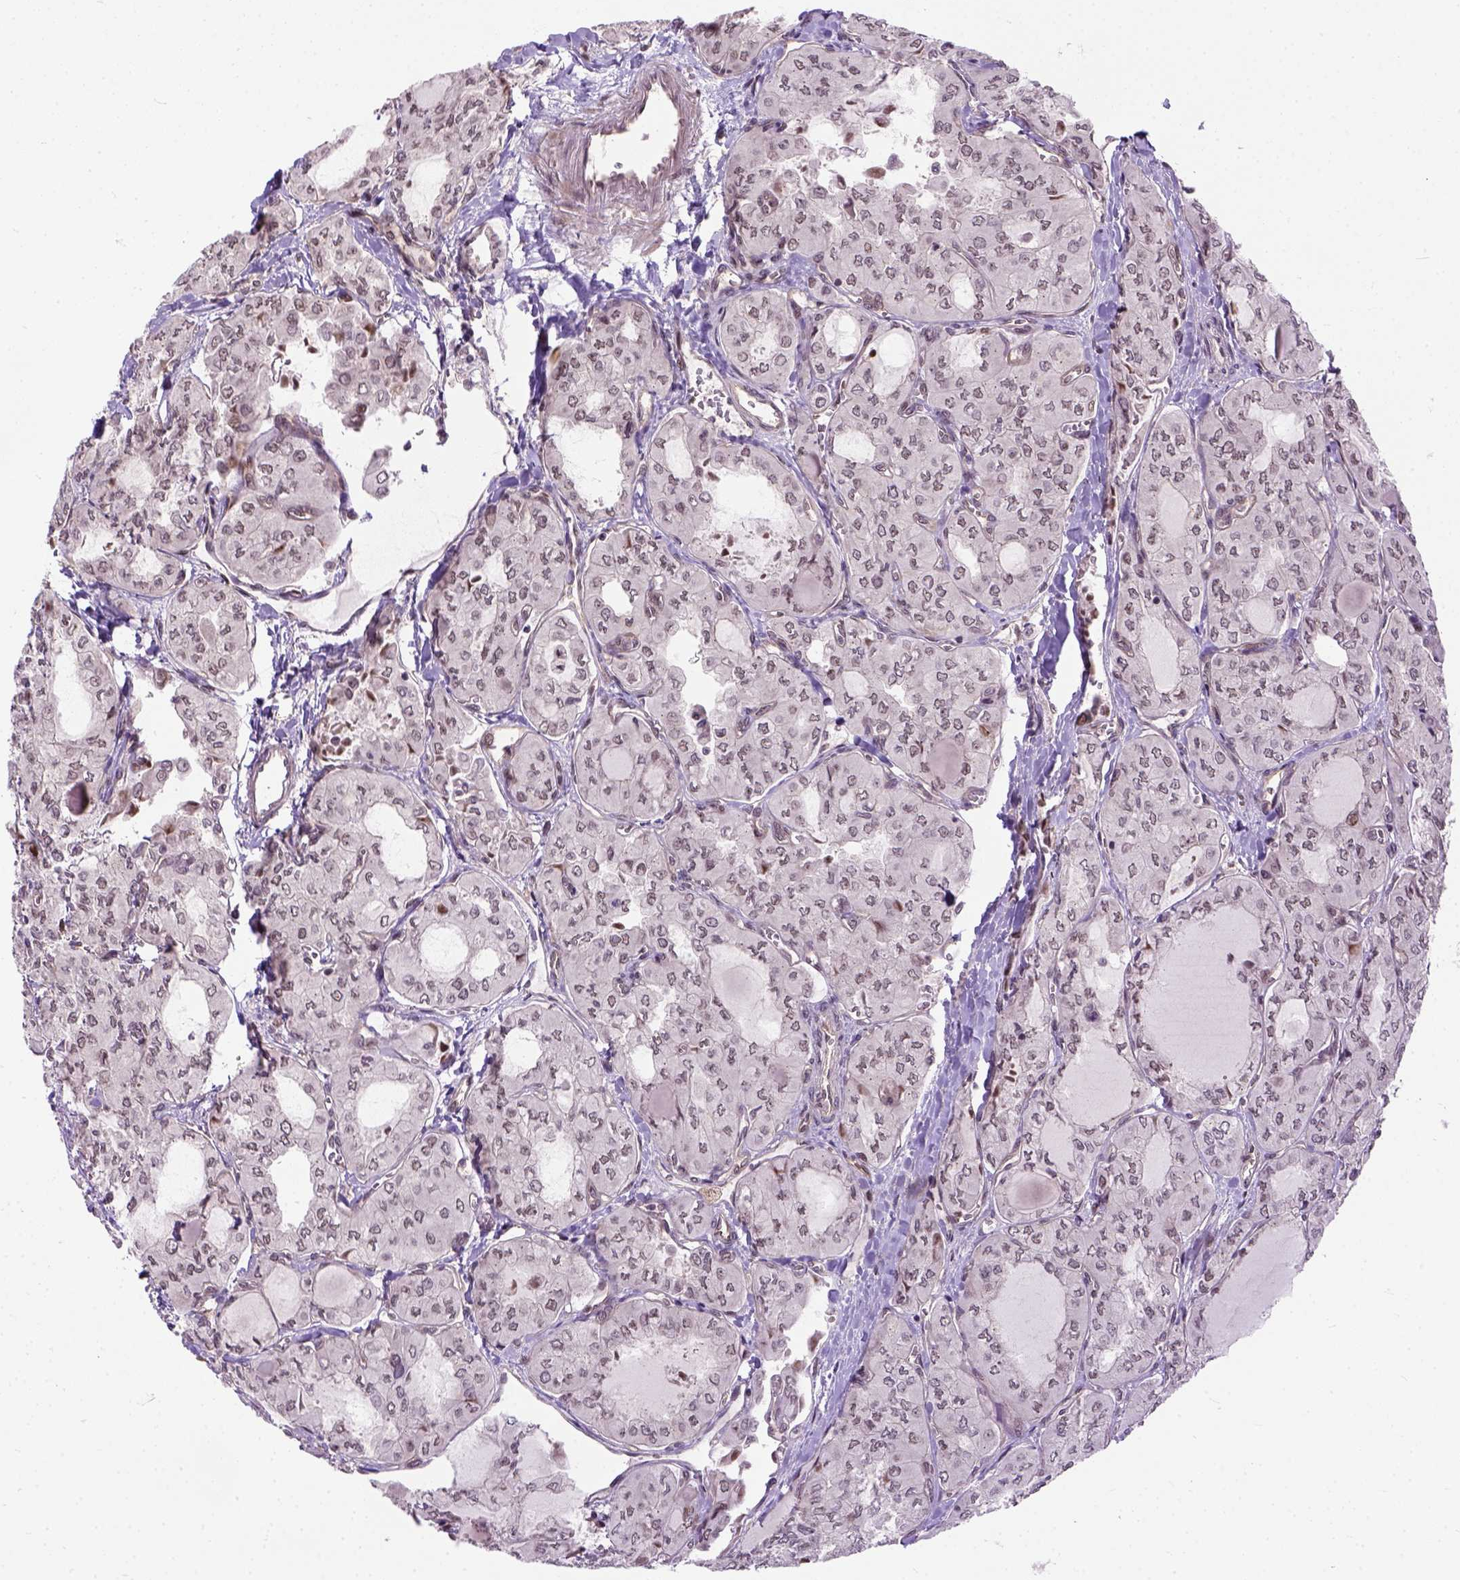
{"staining": {"intensity": "weak", "quantity": "25%-75%", "location": "nuclear"}, "tissue": "thyroid cancer", "cell_type": "Tumor cells", "image_type": "cancer", "snomed": [{"axis": "morphology", "description": "Papillary adenocarcinoma, NOS"}, {"axis": "topography", "description": "Thyroid gland"}], "caption": "This micrograph shows thyroid cancer stained with IHC to label a protein in brown. The nuclear of tumor cells show weak positivity for the protein. Nuclei are counter-stained blue.", "gene": "ZNF630", "patient": {"sex": "male", "age": 20}}